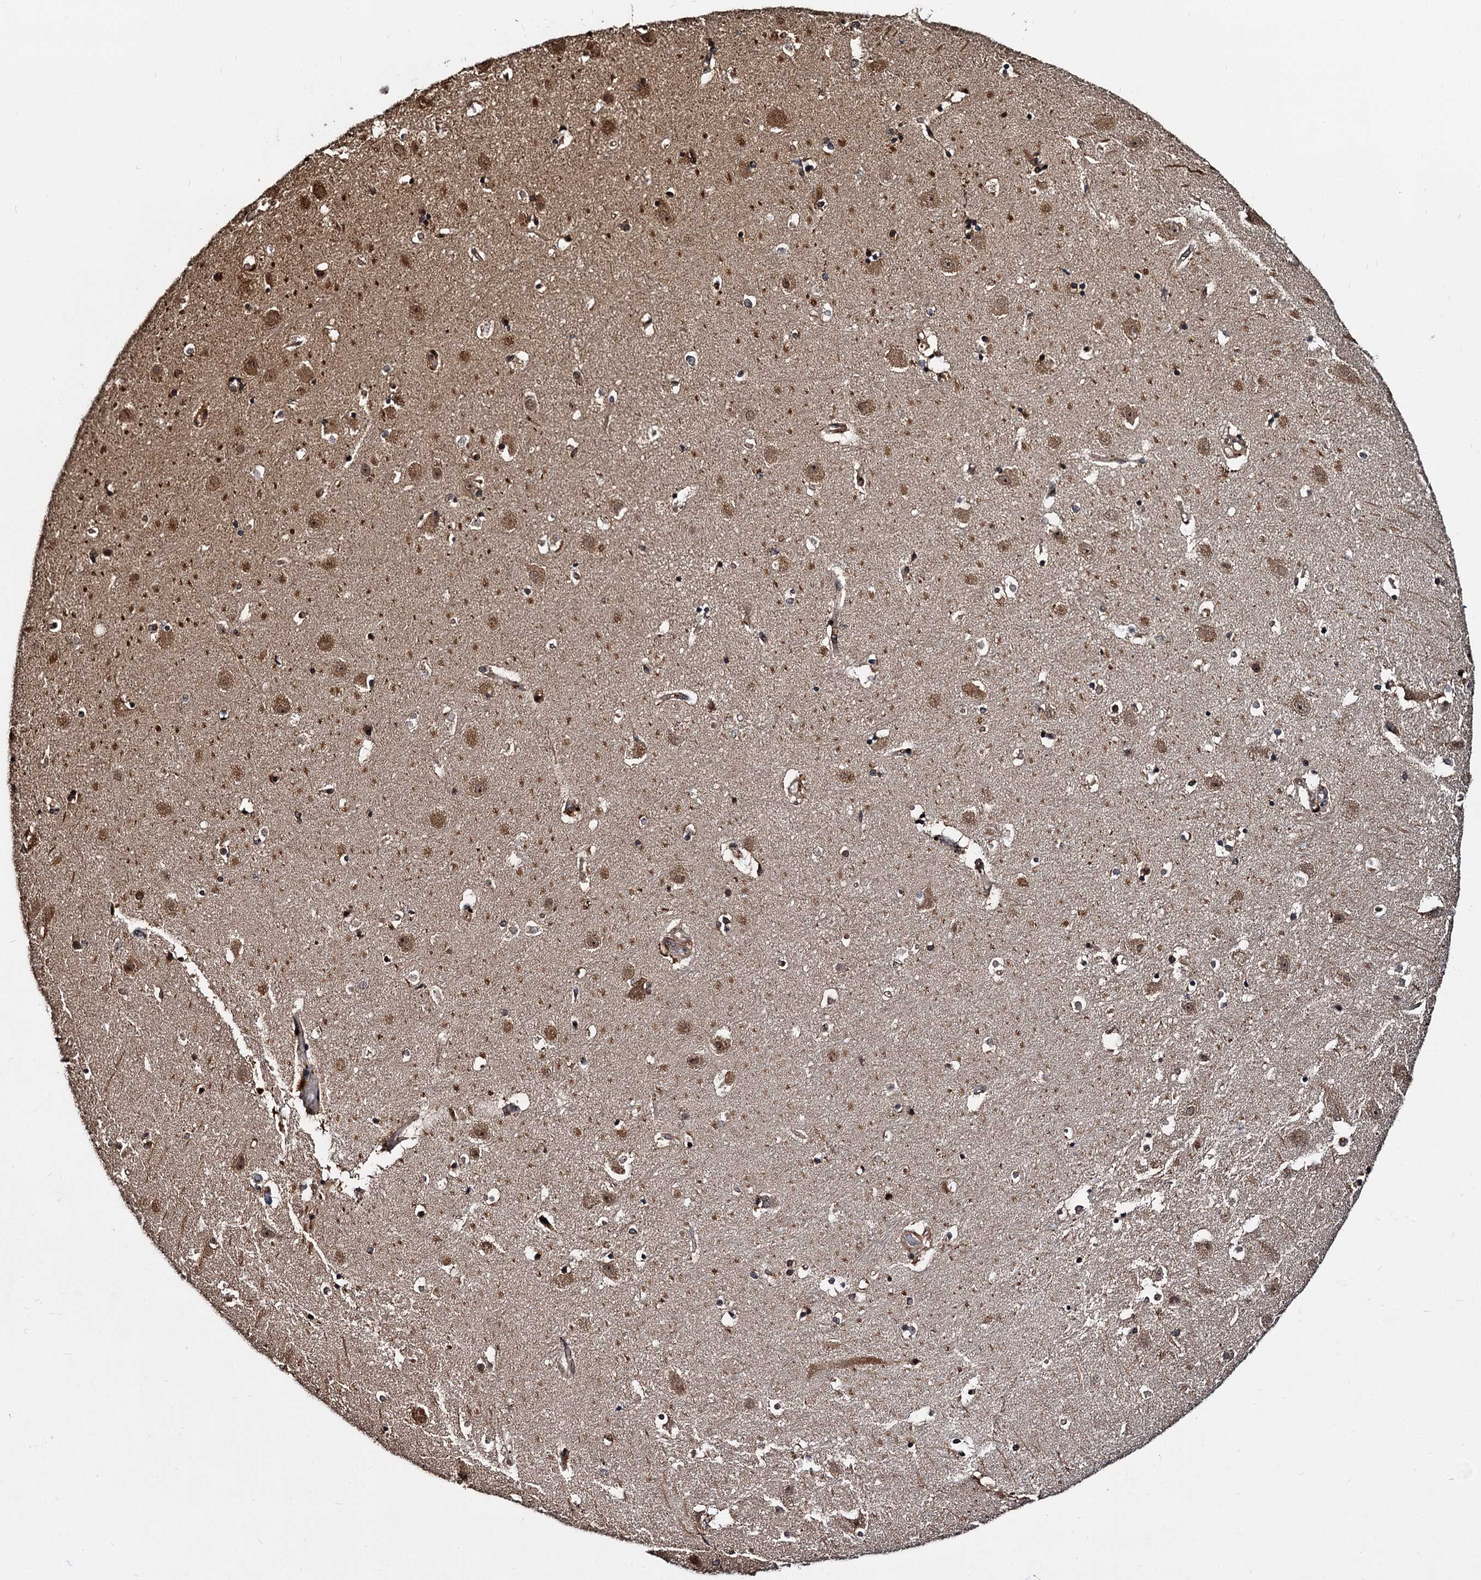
{"staining": {"intensity": "weak", "quantity": "25%-75%", "location": "cytoplasmic/membranous"}, "tissue": "hippocampus", "cell_type": "Glial cells", "image_type": "normal", "snomed": [{"axis": "morphology", "description": "Normal tissue, NOS"}, {"axis": "topography", "description": "Hippocampus"}], "caption": "Immunohistochemistry histopathology image of benign hippocampus: hippocampus stained using IHC displays low levels of weak protein expression localized specifically in the cytoplasmic/membranous of glial cells, appearing as a cytoplasmic/membranous brown color.", "gene": "CEP192", "patient": {"sex": "female", "age": 52}}